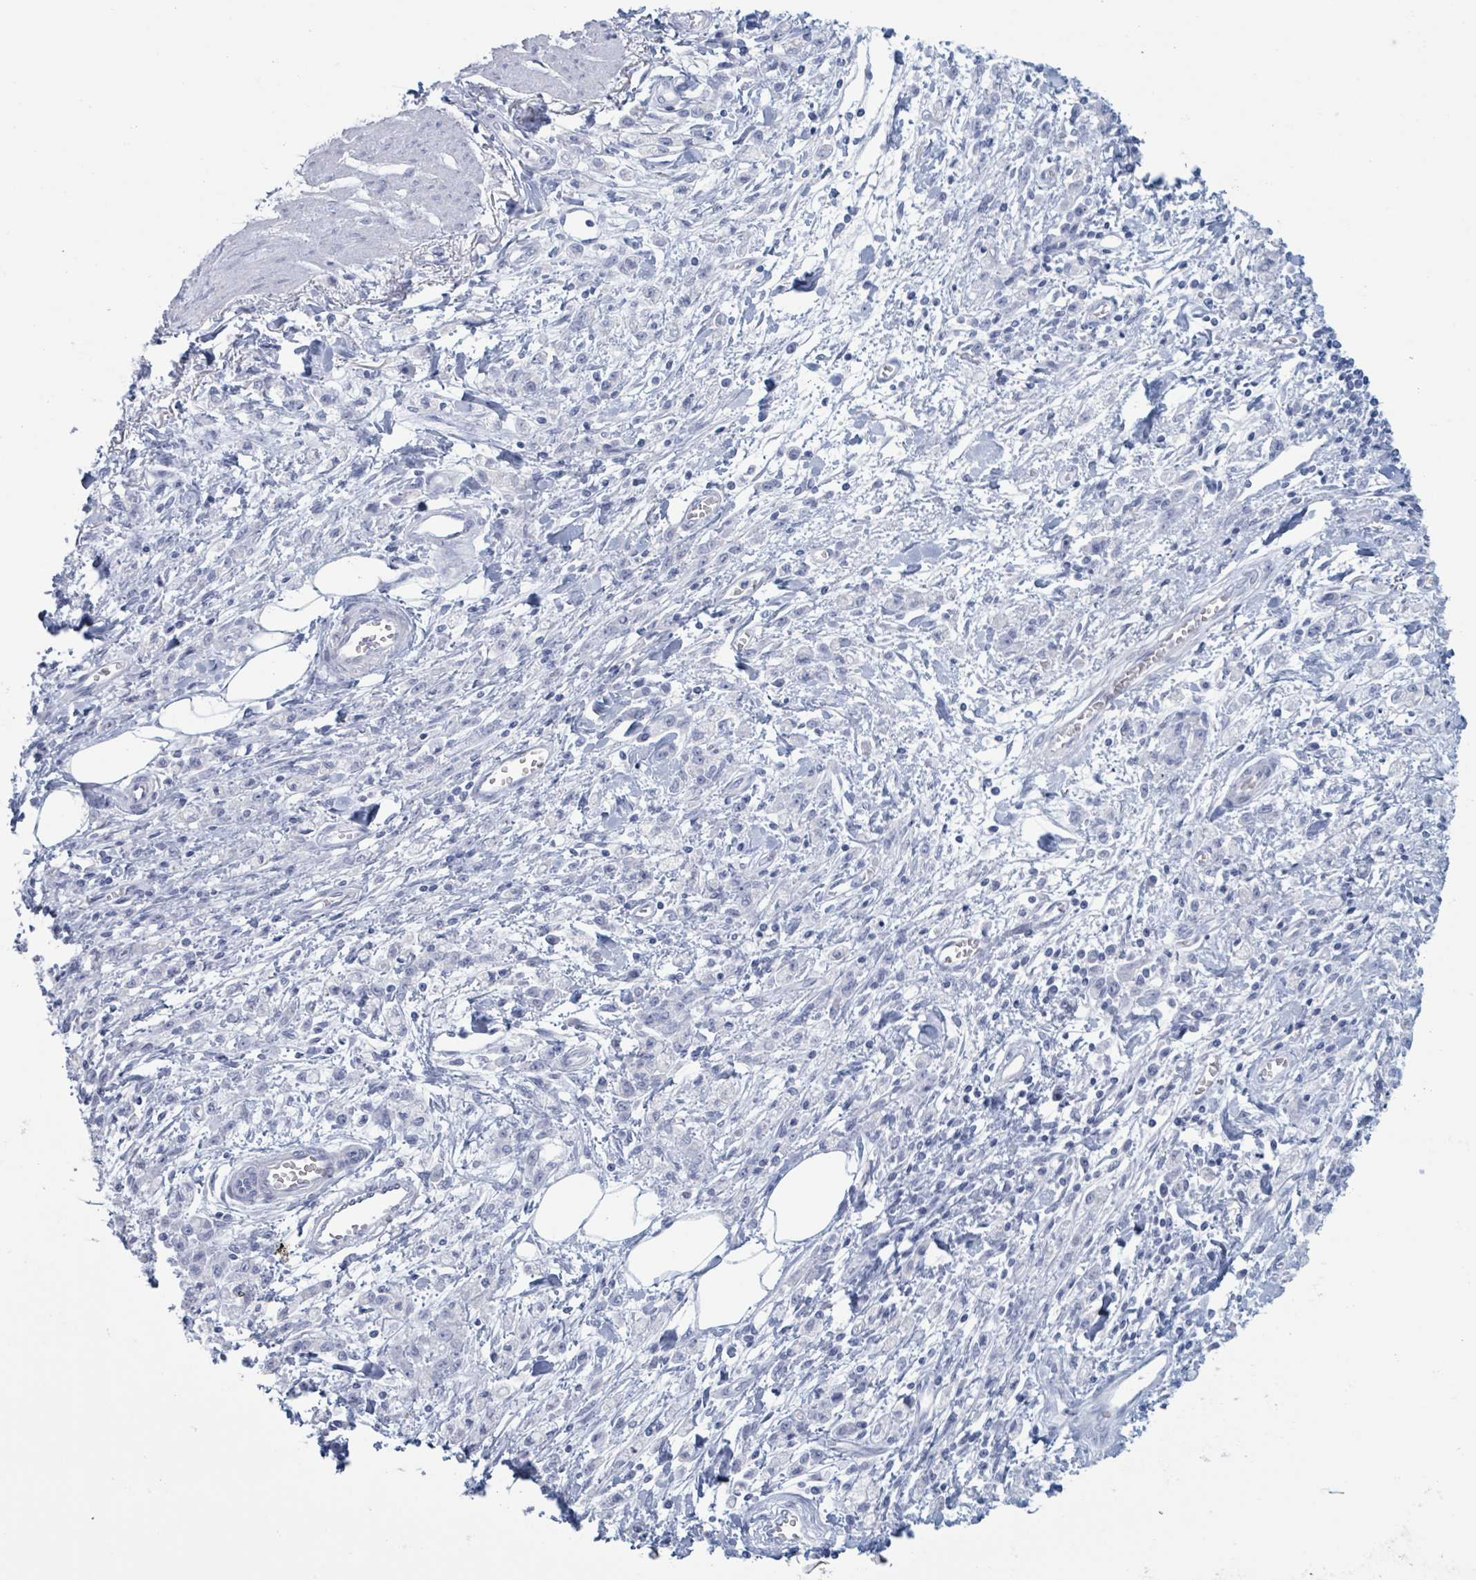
{"staining": {"intensity": "negative", "quantity": "none", "location": "none"}, "tissue": "stomach cancer", "cell_type": "Tumor cells", "image_type": "cancer", "snomed": [{"axis": "morphology", "description": "Adenocarcinoma, NOS"}, {"axis": "topography", "description": "Stomach"}], "caption": "This is a image of immunohistochemistry staining of adenocarcinoma (stomach), which shows no staining in tumor cells.", "gene": "KLK4", "patient": {"sex": "male", "age": 77}}